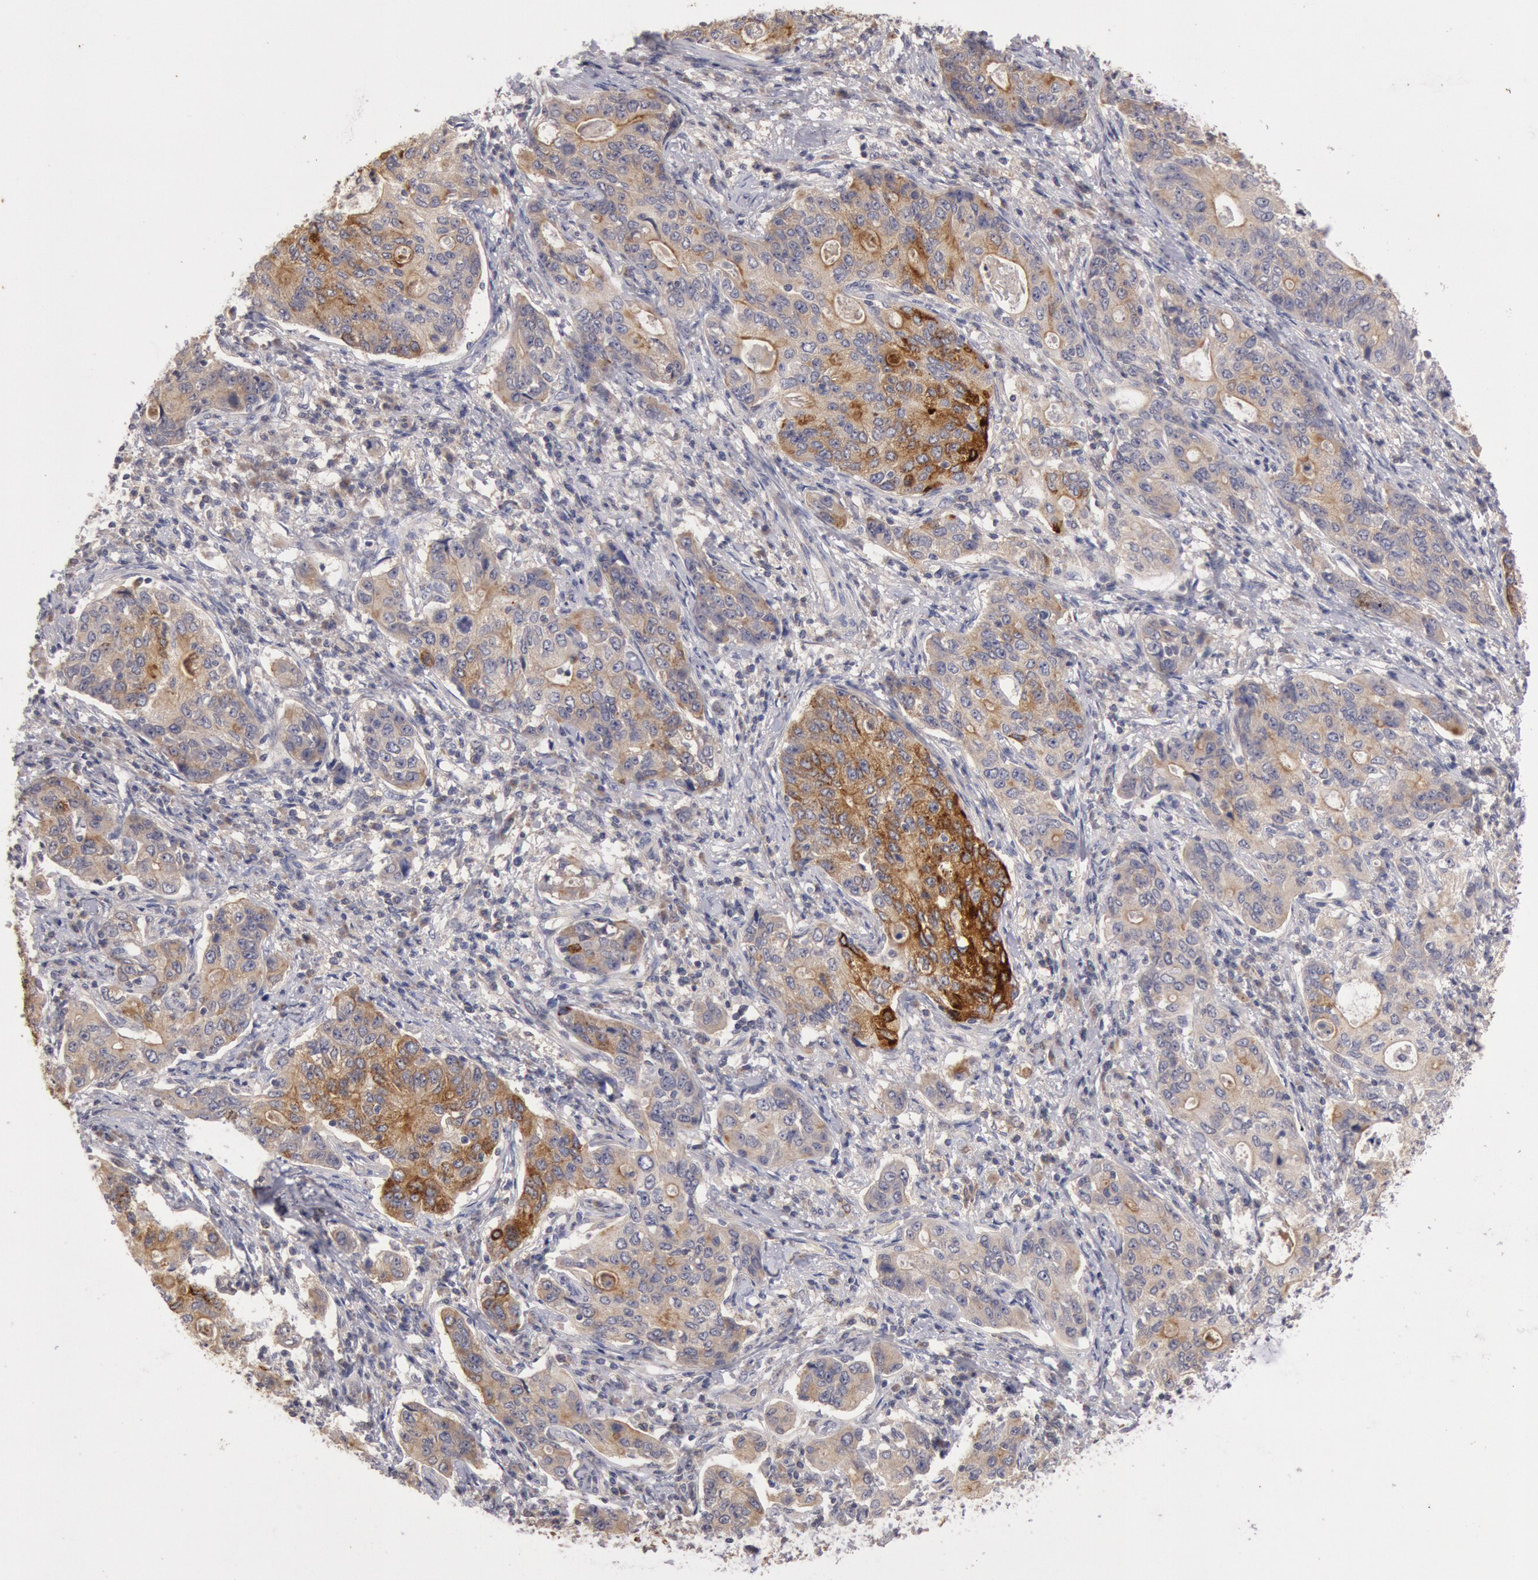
{"staining": {"intensity": "moderate", "quantity": ">75%", "location": "cytoplasmic/membranous"}, "tissue": "stomach cancer", "cell_type": "Tumor cells", "image_type": "cancer", "snomed": [{"axis": "morphology", "description": "Adenocarcinoma, NOS"}, {"axis": "topography", "description": "Esophagus"}, {"axis": "topography", "description": "Stomach"}], "caption": "Stomach cancer tissue demonstrates moderate cytoplasmic/membranous positivity in about >75% of tumor cells, visualized by immunohistochemistry. (Brightfield microscopy of DAB IHC at high magnification).", "gene": "PLA2G6", "patient": {"sex": "male", "age": 74}}